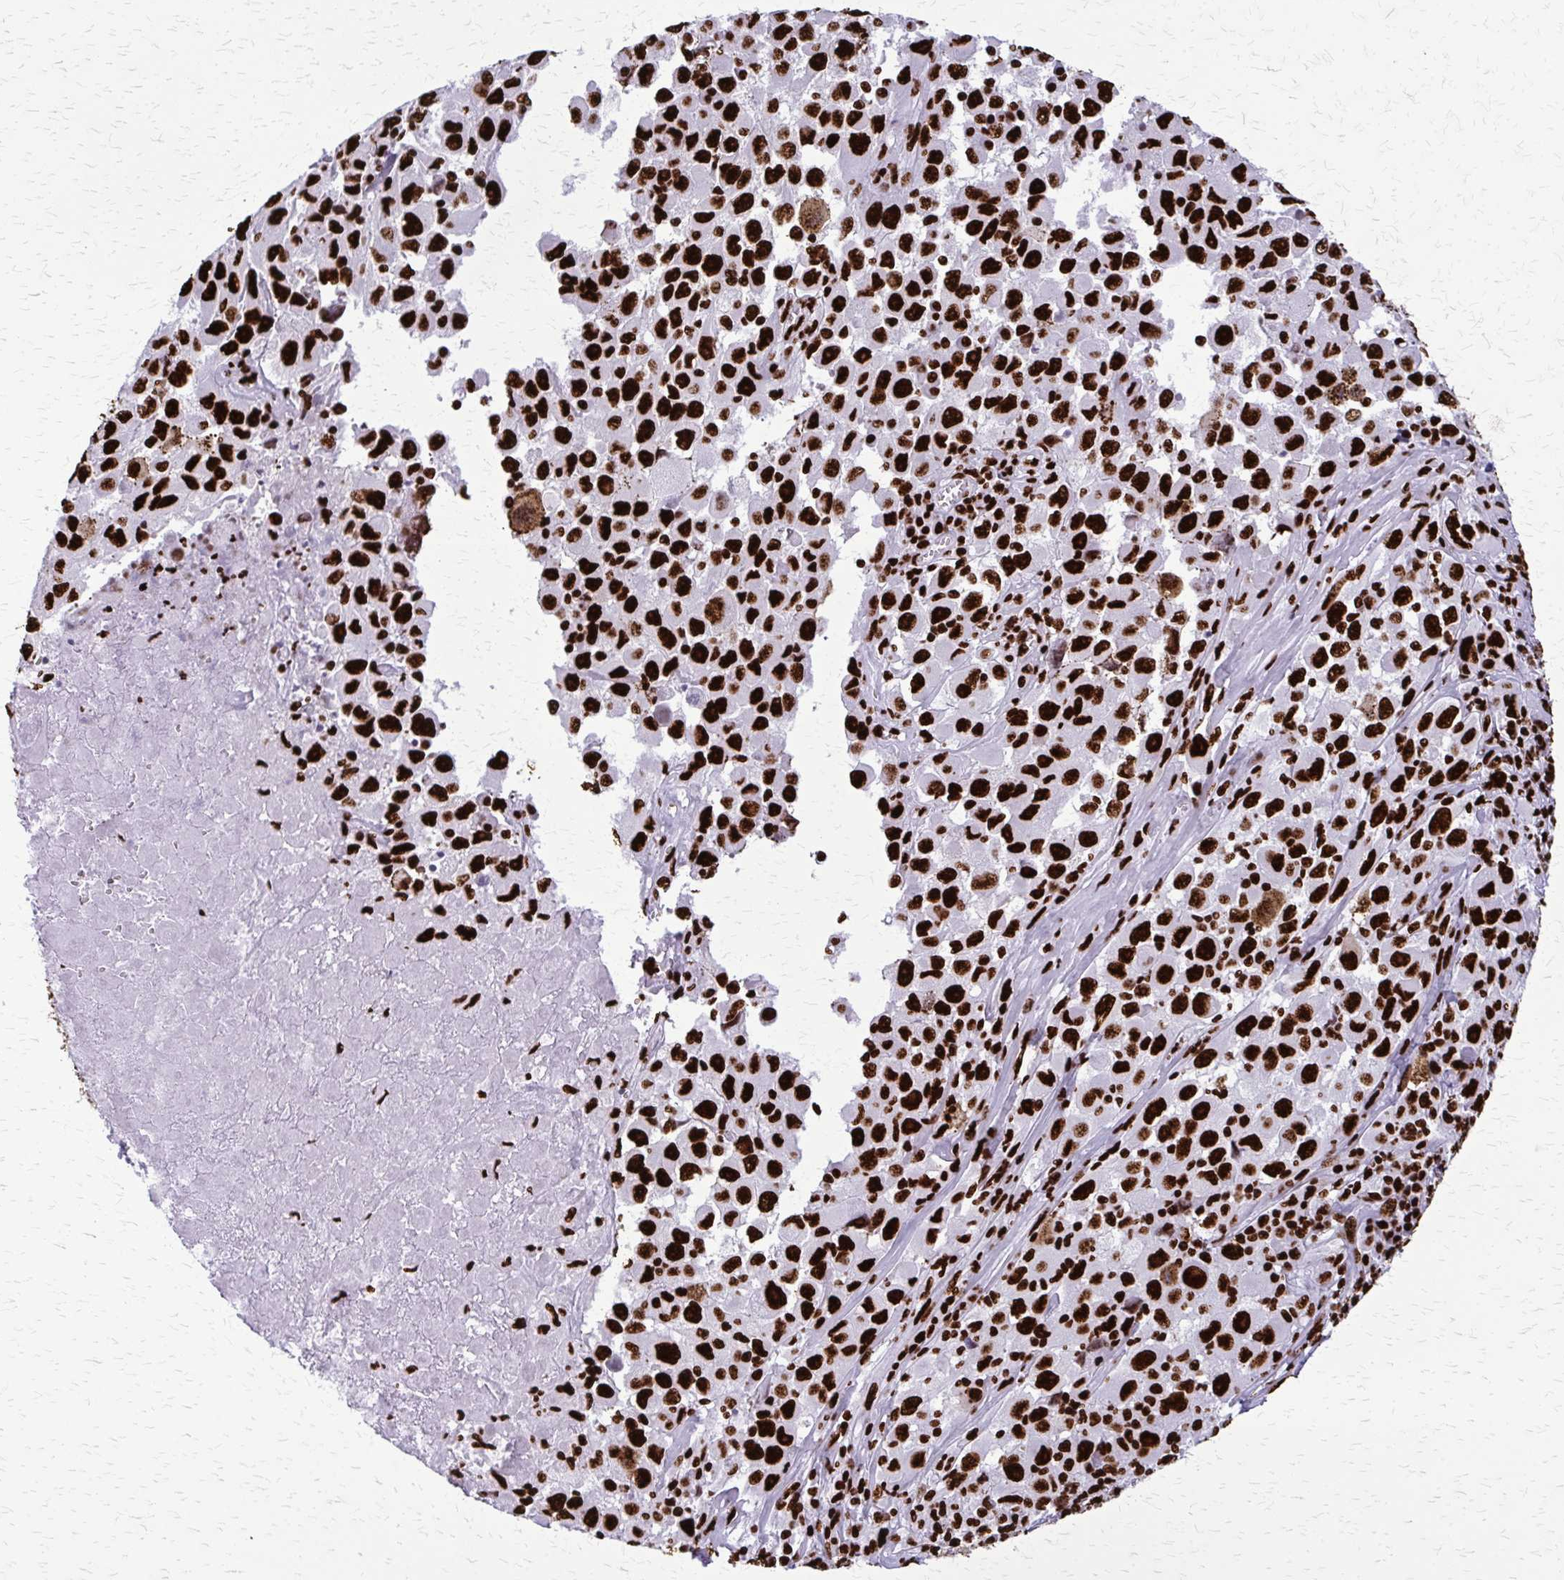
{"staining": {"intensity": "strong", "quantity": ">75%", "location": "nuclear"}, "tissue": "melanoma", "cell_type": "Tumor cells", "image_type": "cancer", "snomed": [{"axis": "morphology", "description": "Malignant melanoma, Metastatic site"}, {"axis": "topography", "description": "Lymph node"}], "caption": "The histopathology image reveals a brown stain indicating the presence of a protein in the nuclear of tumor cells in melanoma. (Brightfield microscopy of DAB IHC at high magnification).", "gene": "SFPQ", "patient": {"sex": "female", "age": 67}}